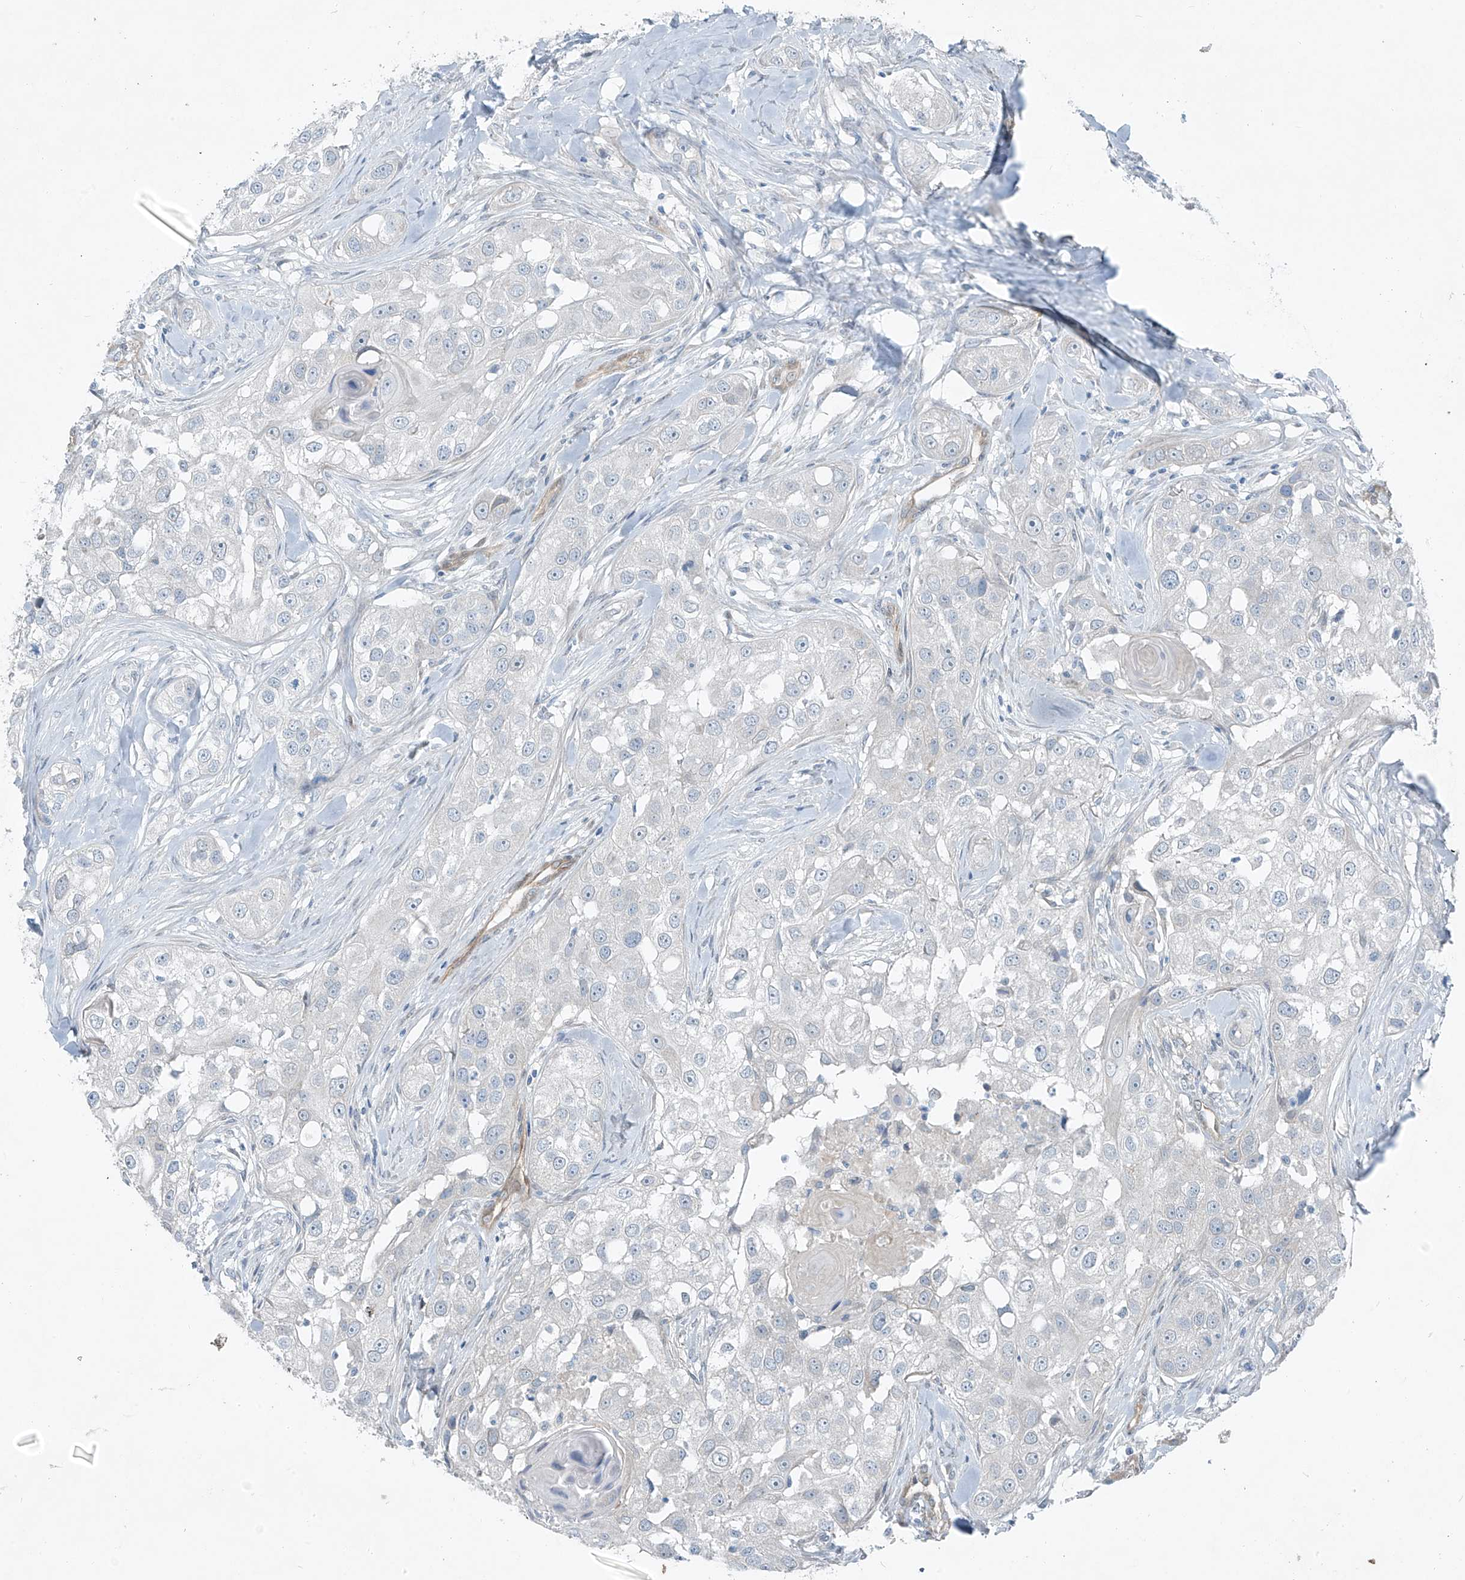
{"staining": {"intensity": "negative", "quantity": "none", "location": "none"}, "tissue": "head and neck cancer", "cell_type": "Tumor cells", "image_type": "cancer", "snomed": [{"axis": "morphology", "description": "Normal tissue, NOS"}, {"axis": "morphology", "description": "Squamous cell carcinoma, NOS"}, {"axis": "topography", "description": "Skeletal muscle"}, {"axis": "topography", "description": "Head-Neck"}], "caption": "Immunohistochemistry (IHC) histopathology image of neoplastic tissue: head and neck cancer (squamous cell carcinoma) stained with DAB (3,3'-diaminobenzidine) exhibits no significant protein staining in tumor cells.", "gene": "TNS2", "patient": {"sex": "male", "age": 51}}